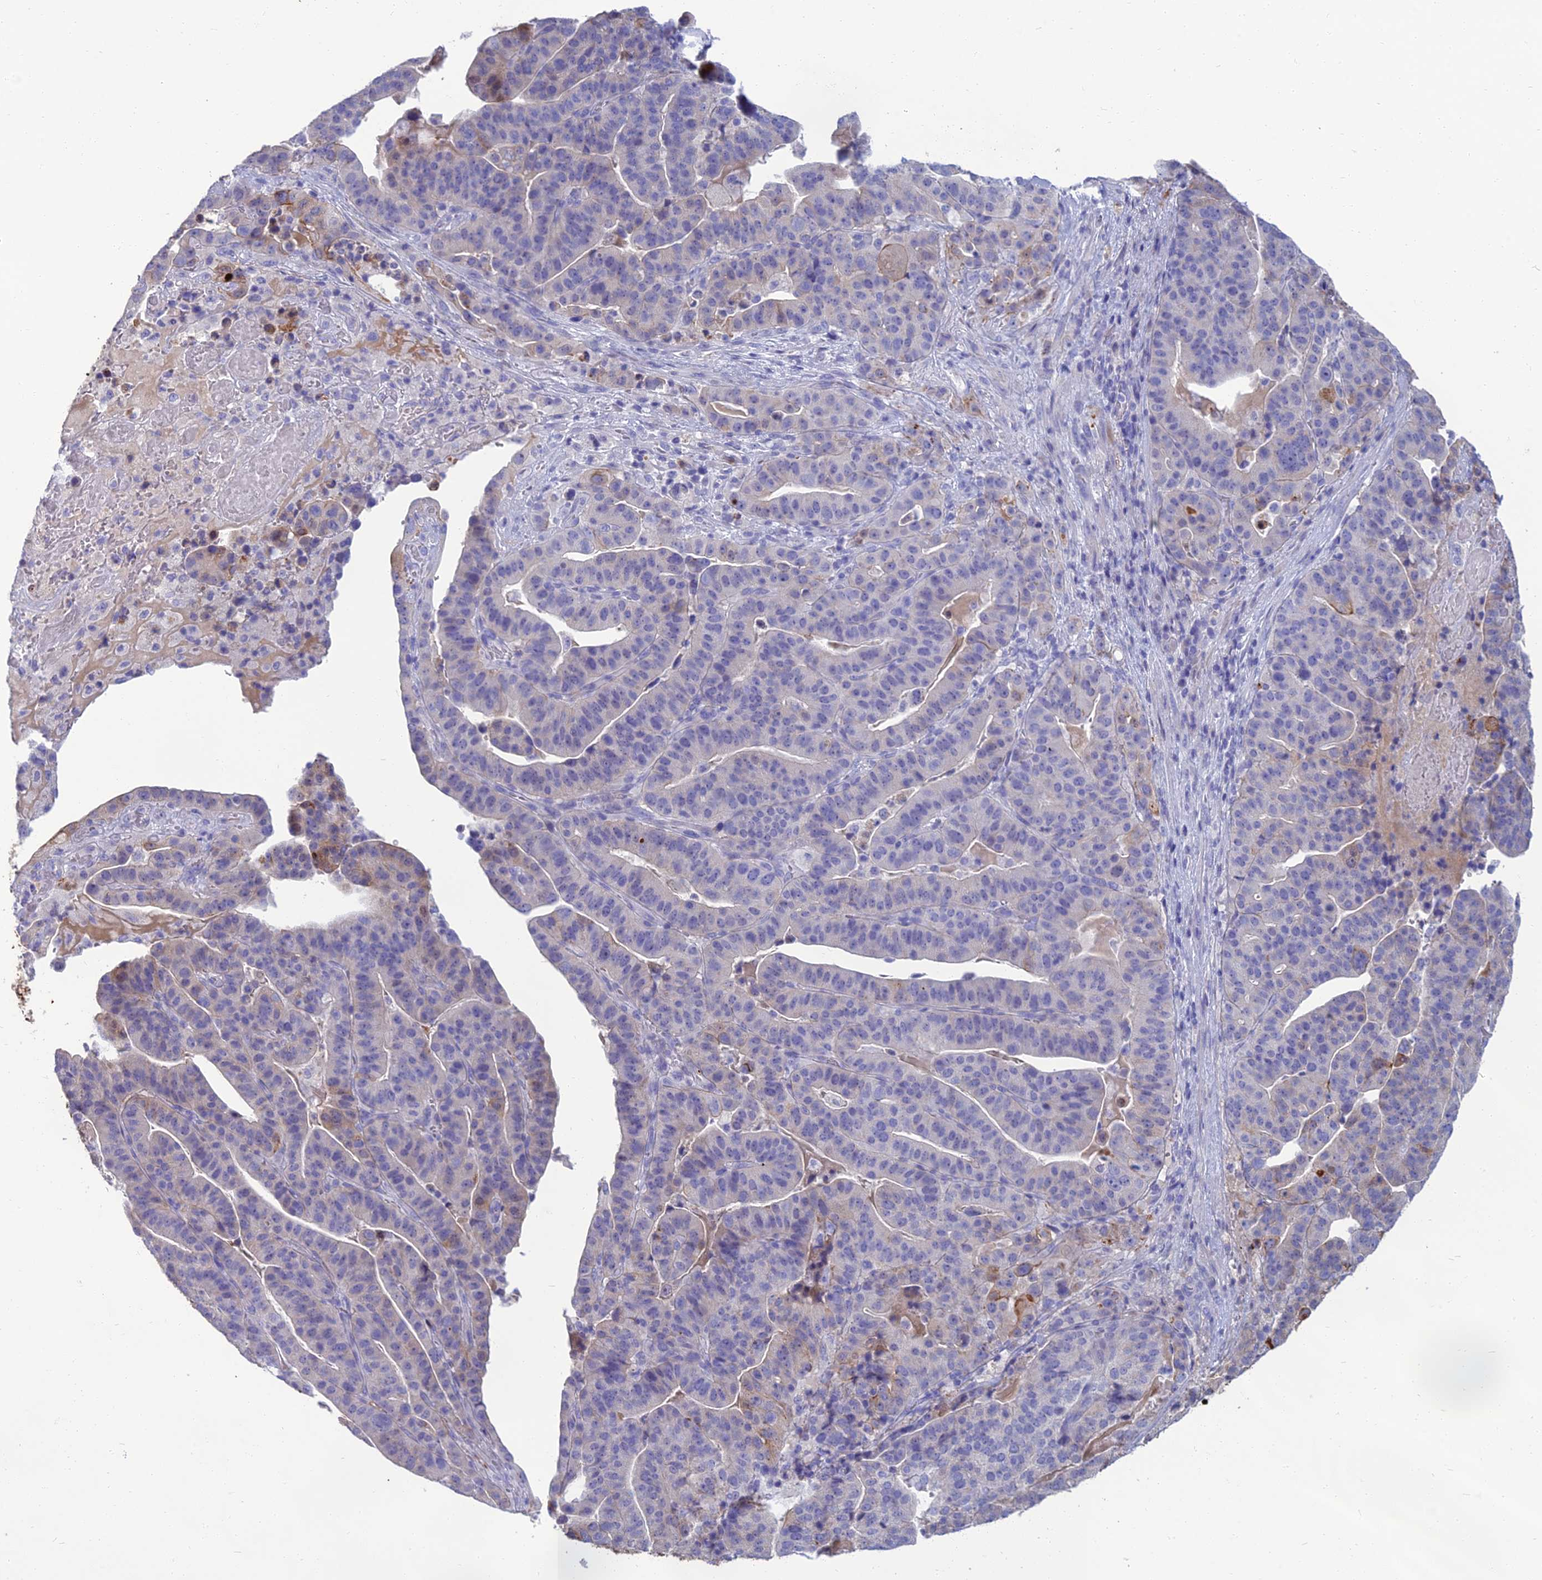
{"staining": {"intensity": "negative", "quantity": "none", "location": "none"}, "tissue": "stomach cancer", "cell_type": "Tumor cells", "image_type": "cancer", "snomed": [{"axis": "morphology", "description": "Adenocarcinoma, NOS"}, {"axis": "topography", "description": "Stomach"}], "caption": "This is an immunohistochemistry (IHC) image of human adenocarcinoma (stomach). There is no positivity in tumor cells.", "gene": "SPTLC3", "patient": {"sex": "male", "age": 48}}